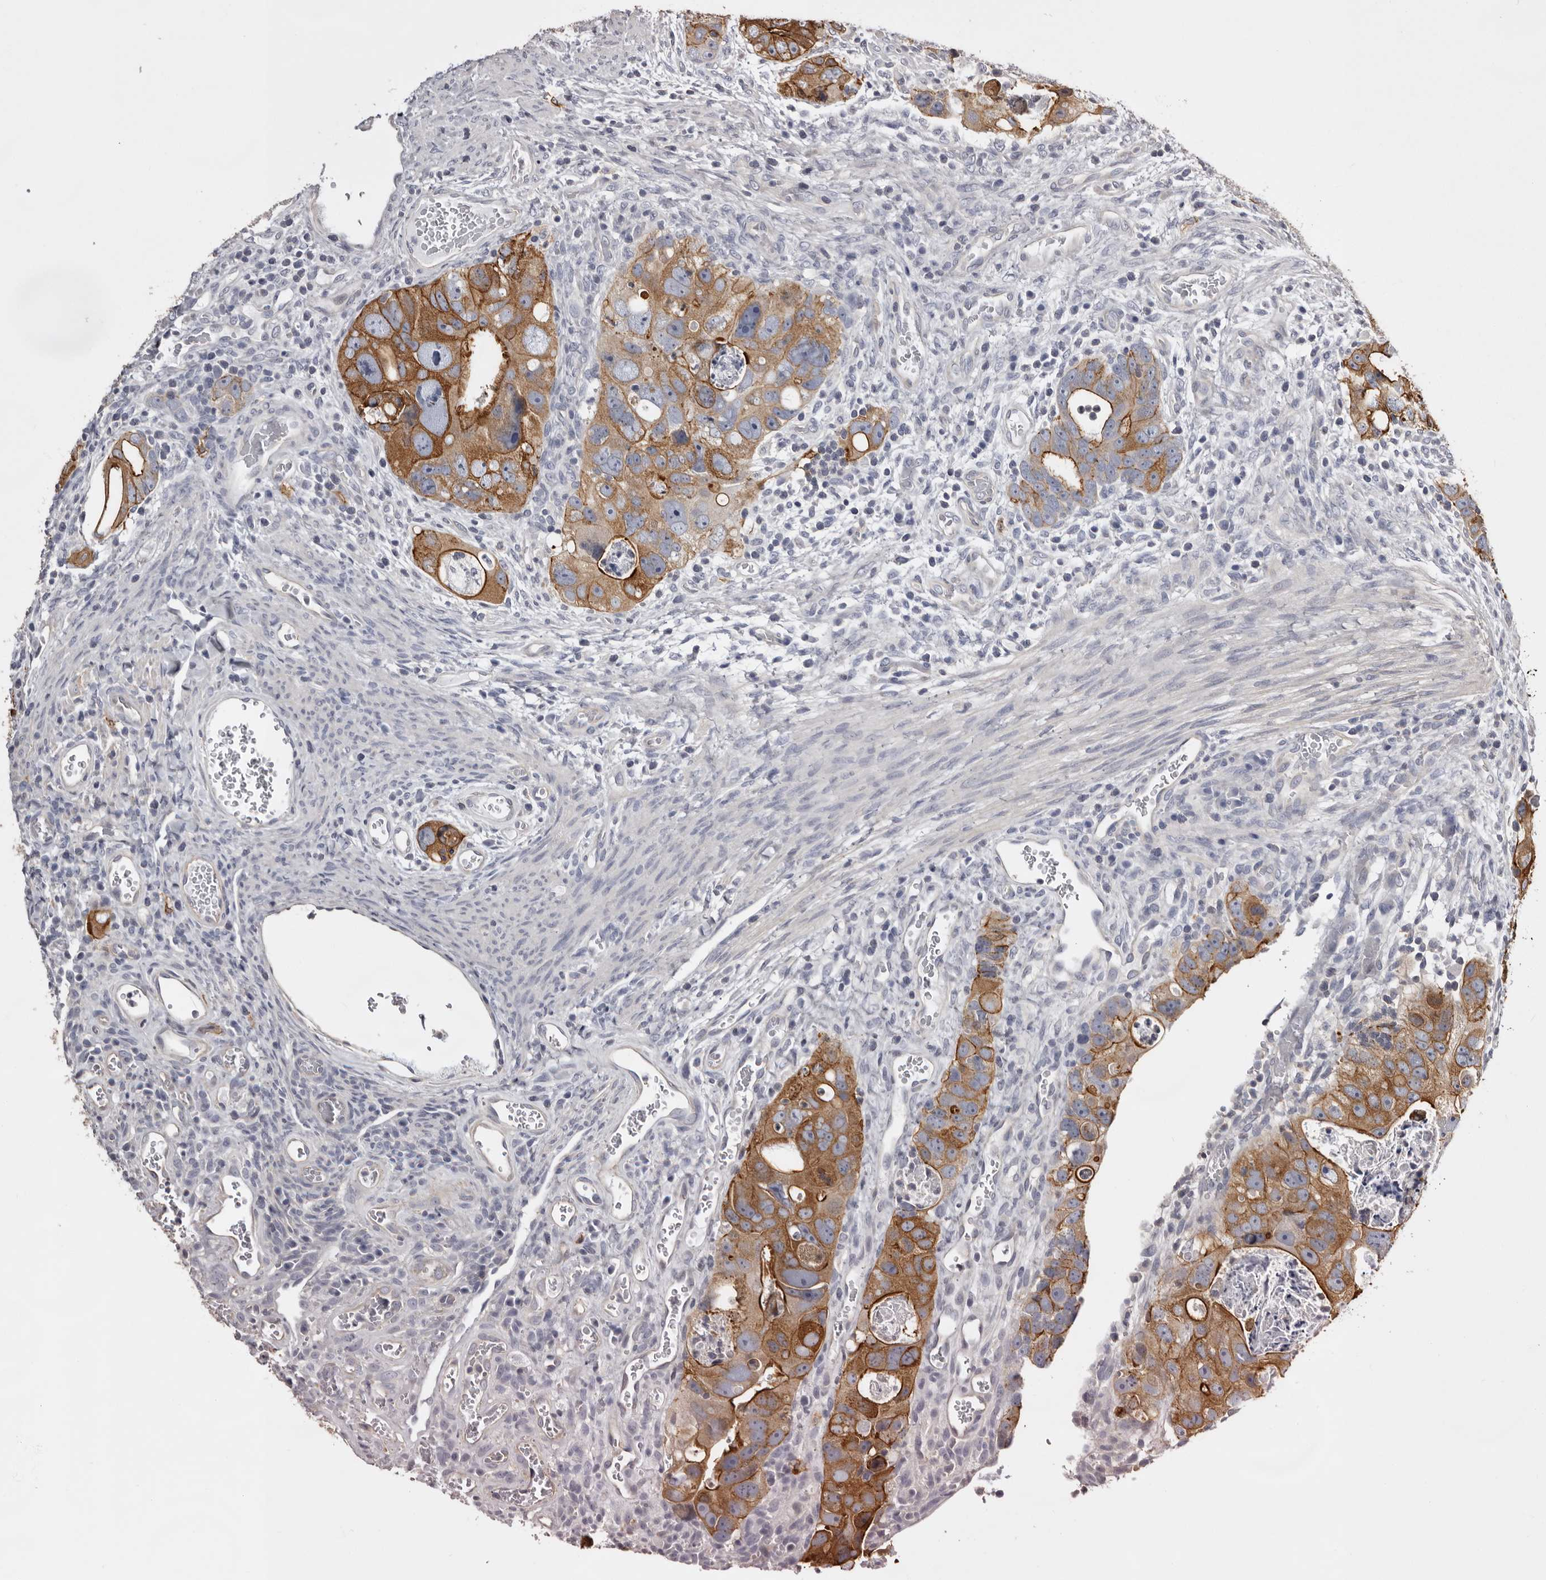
{"staining": {"intensity": "strong", "quantity": ">75%", "location": "cytoplasmic/membranous"}, "tissue": "colorectal cancer", "cell_type": "Tumor cells", "image_type": "cancer", "snomed": [{"axis": "morphology", "description": "Adenocarcinoma, NOS"}, {"axis": "topography", "description": "Rectum"}], "caption": "A high amount of strong cytoplasmic/membranous staining is appreciated in approximately >75% of tumor cells in colorectal cancer tissue. The protein of interest is shown in brown color, while the nuclei are stained blue.", "gene": "LAD1", "patient": {"sex": "male", "age": 59}}